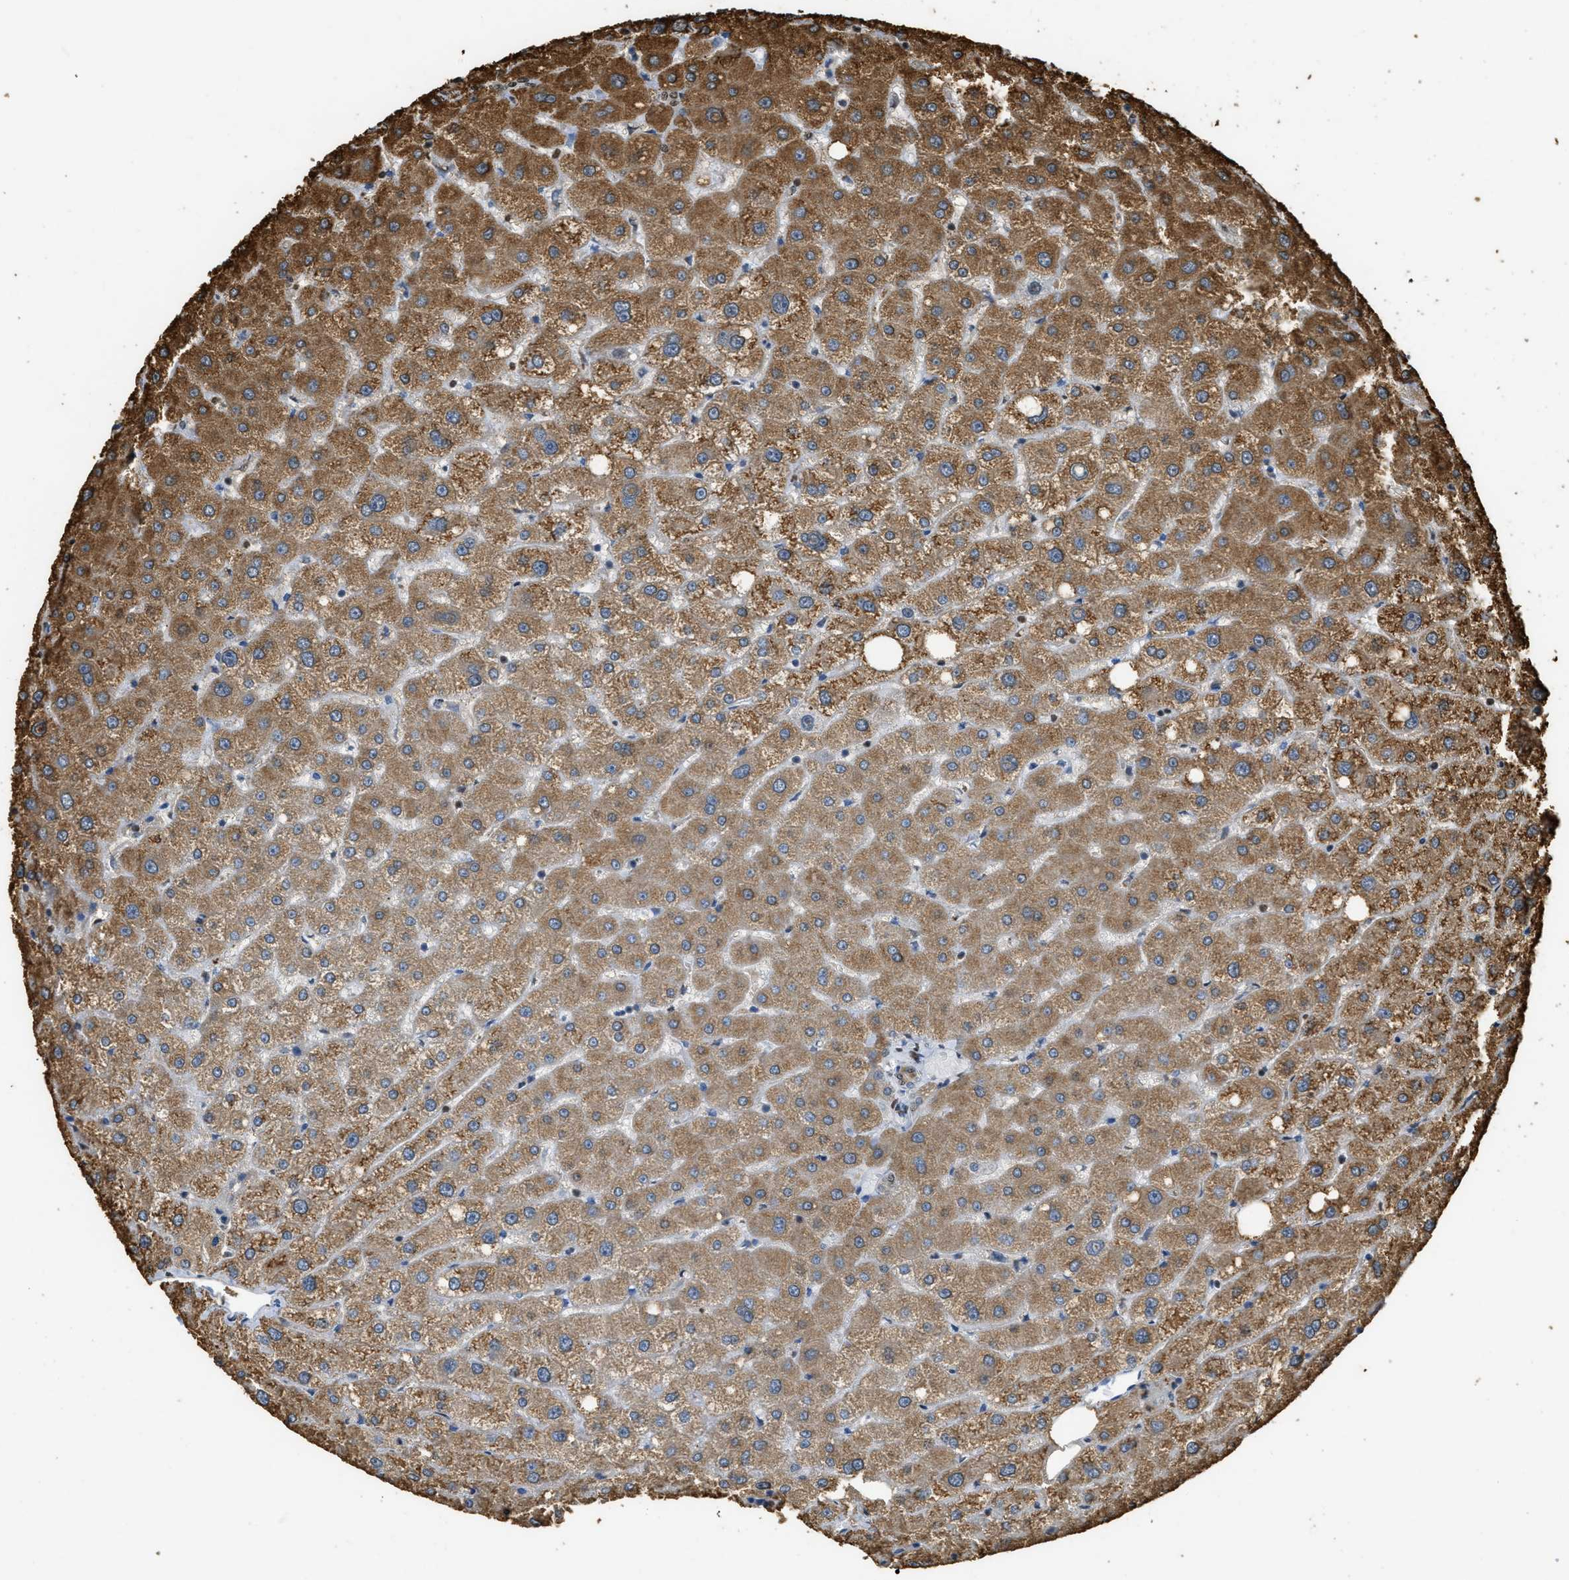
{"staining": {"intensity": "weak", "quantity": "25%-75%", "location": "nuclear"}, "tissue": "liver", "cell_type": "Cholangiocytes", "image_type": "normal", "snomed": [{"axis": "morphology", "description": "Normal tissue, NOS"}, {"axis": "topography", "description": "Liver"}], "caption": "Weak nuclear staining is present in about 25%-75% of cholangiocytes in unremarkable liver. Using DAB (3,3'-diaminobenzidine) (brown) and hematoxylin (blue) stains, captured at high magnification using brightfield microscopy.", "gene": "NR5A2", "patient": {"sex": "male", "age": 73}}